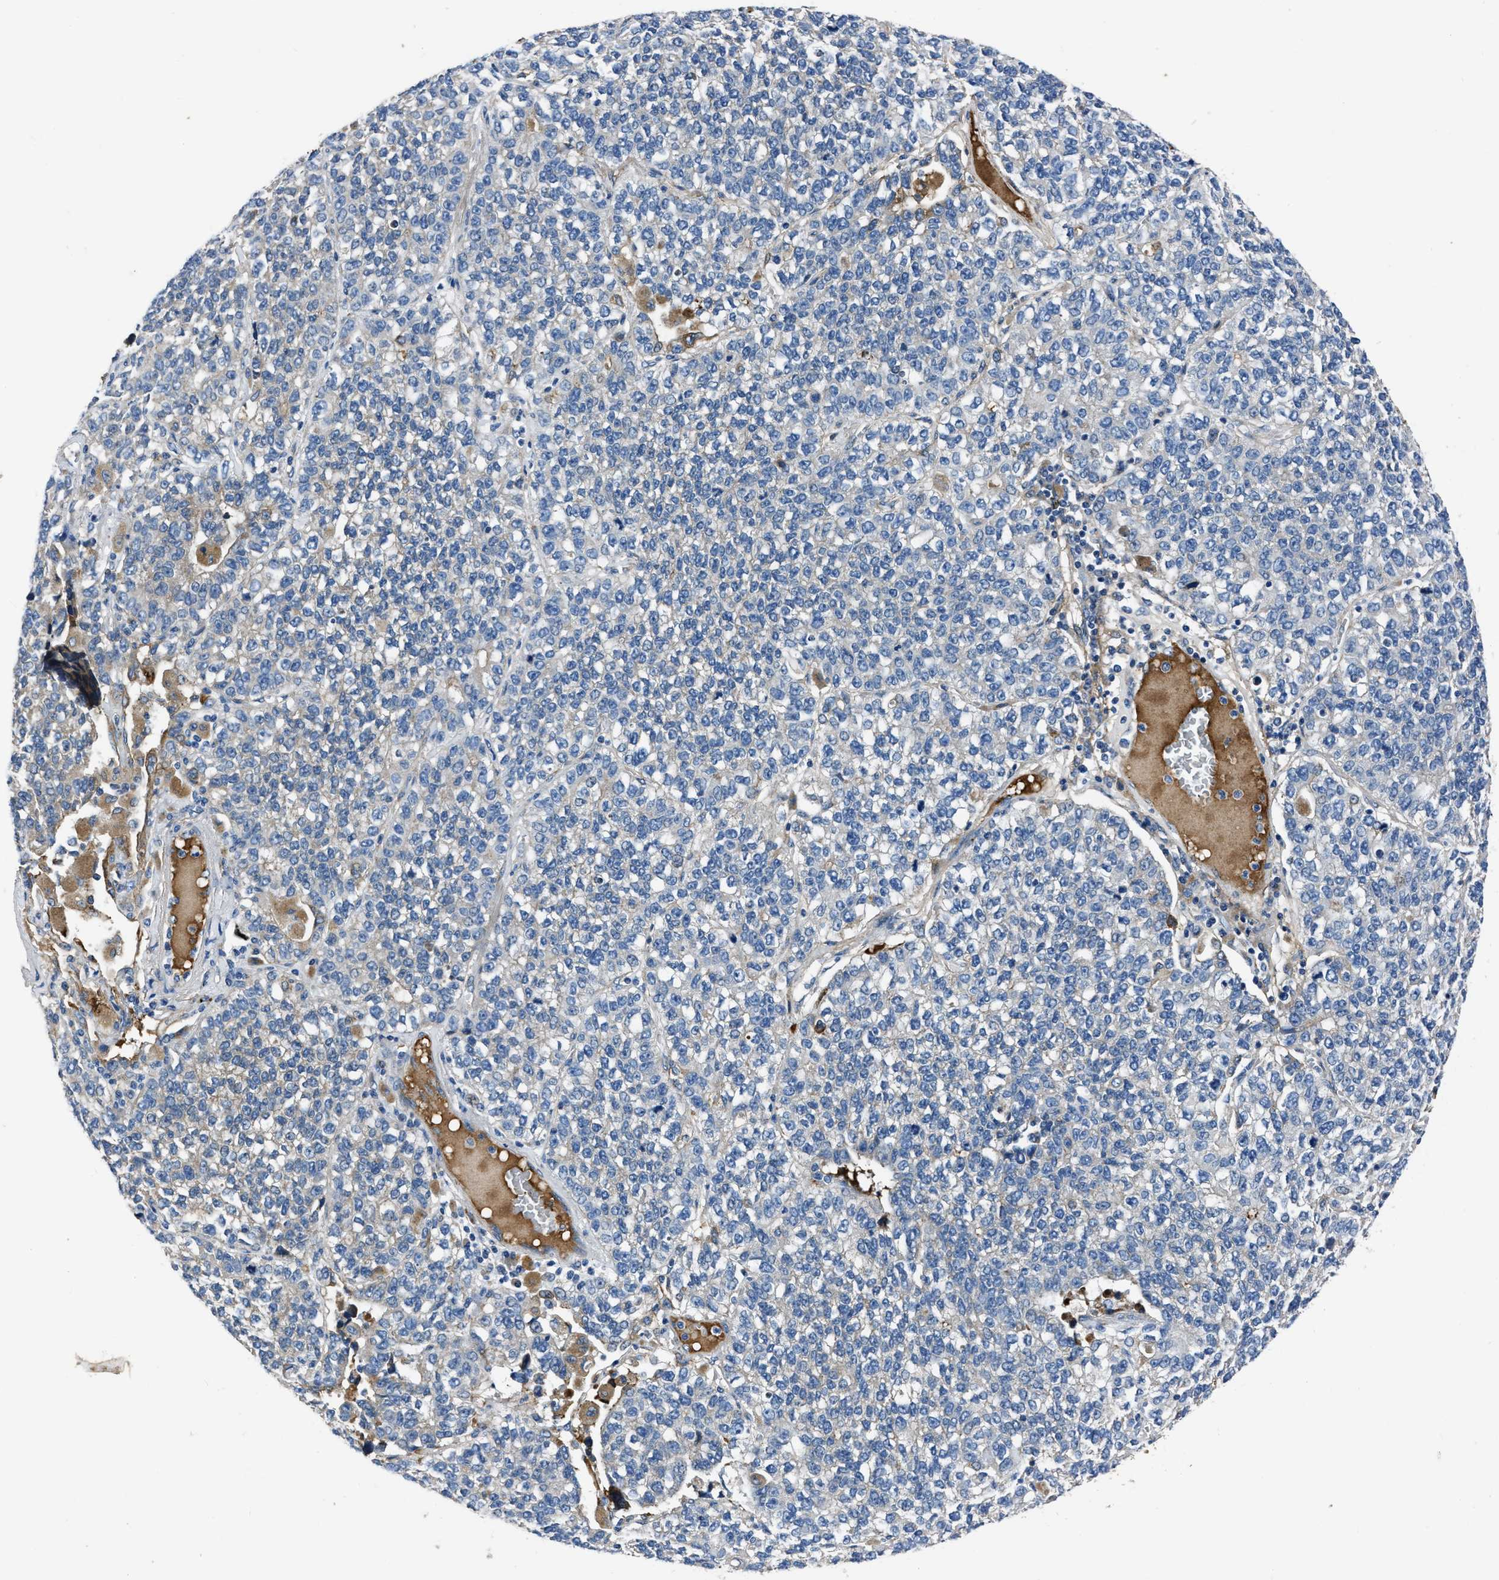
{"staining": {"intensity": "negative", "quantity": "none", "location": "none"}, "tissue": "lung cancer", "cell_type": "Tumor cells", "image_type": "cancer", "snomed": [{"axis": "morphology", "description": "Adenocarcinoma, NOS"}, {"axis": "topography", "description": "Lung"}], "caption": "Adenocarcinoma (lung) was stained to show a protein in brown. There is no significant staining in tumor cells.", "gene": "ERC1", "patient": {"sex": "male", "age": 49}}